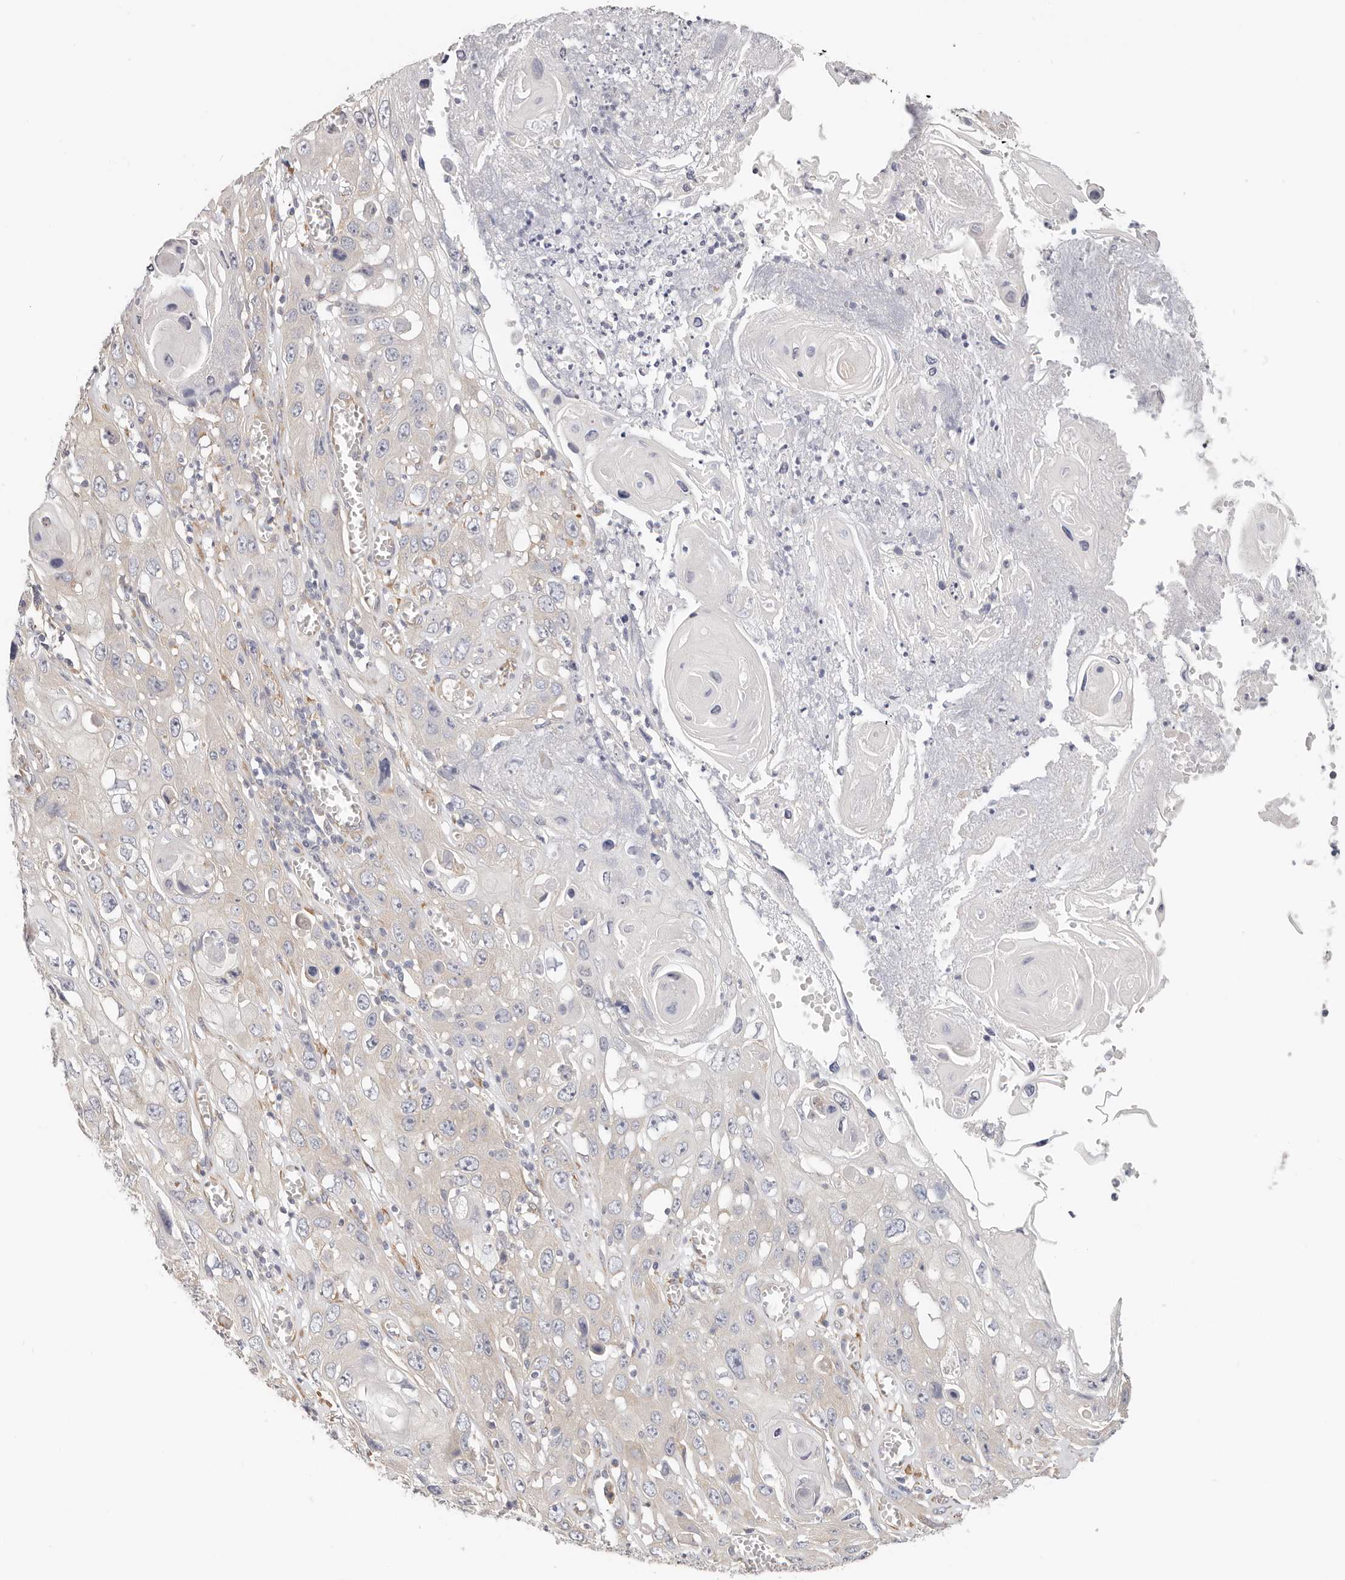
{"staining": {"intensity": "negative", "quantity": "none", "location": "none"}, "tissue": "skin cancer", "cell_type": "Tumor cells", "image_type": "cancer", "snomed": [{"axis": "morphology", "description": "Squamous cell carcinoma, NOS"}, {"axis": "topography", "description": "Skin"}], "caption": "Tumor cells show no significant positivity in skin cancer.", "gene": "AFDN", "patient": {"sex": "male", "age": 55}}